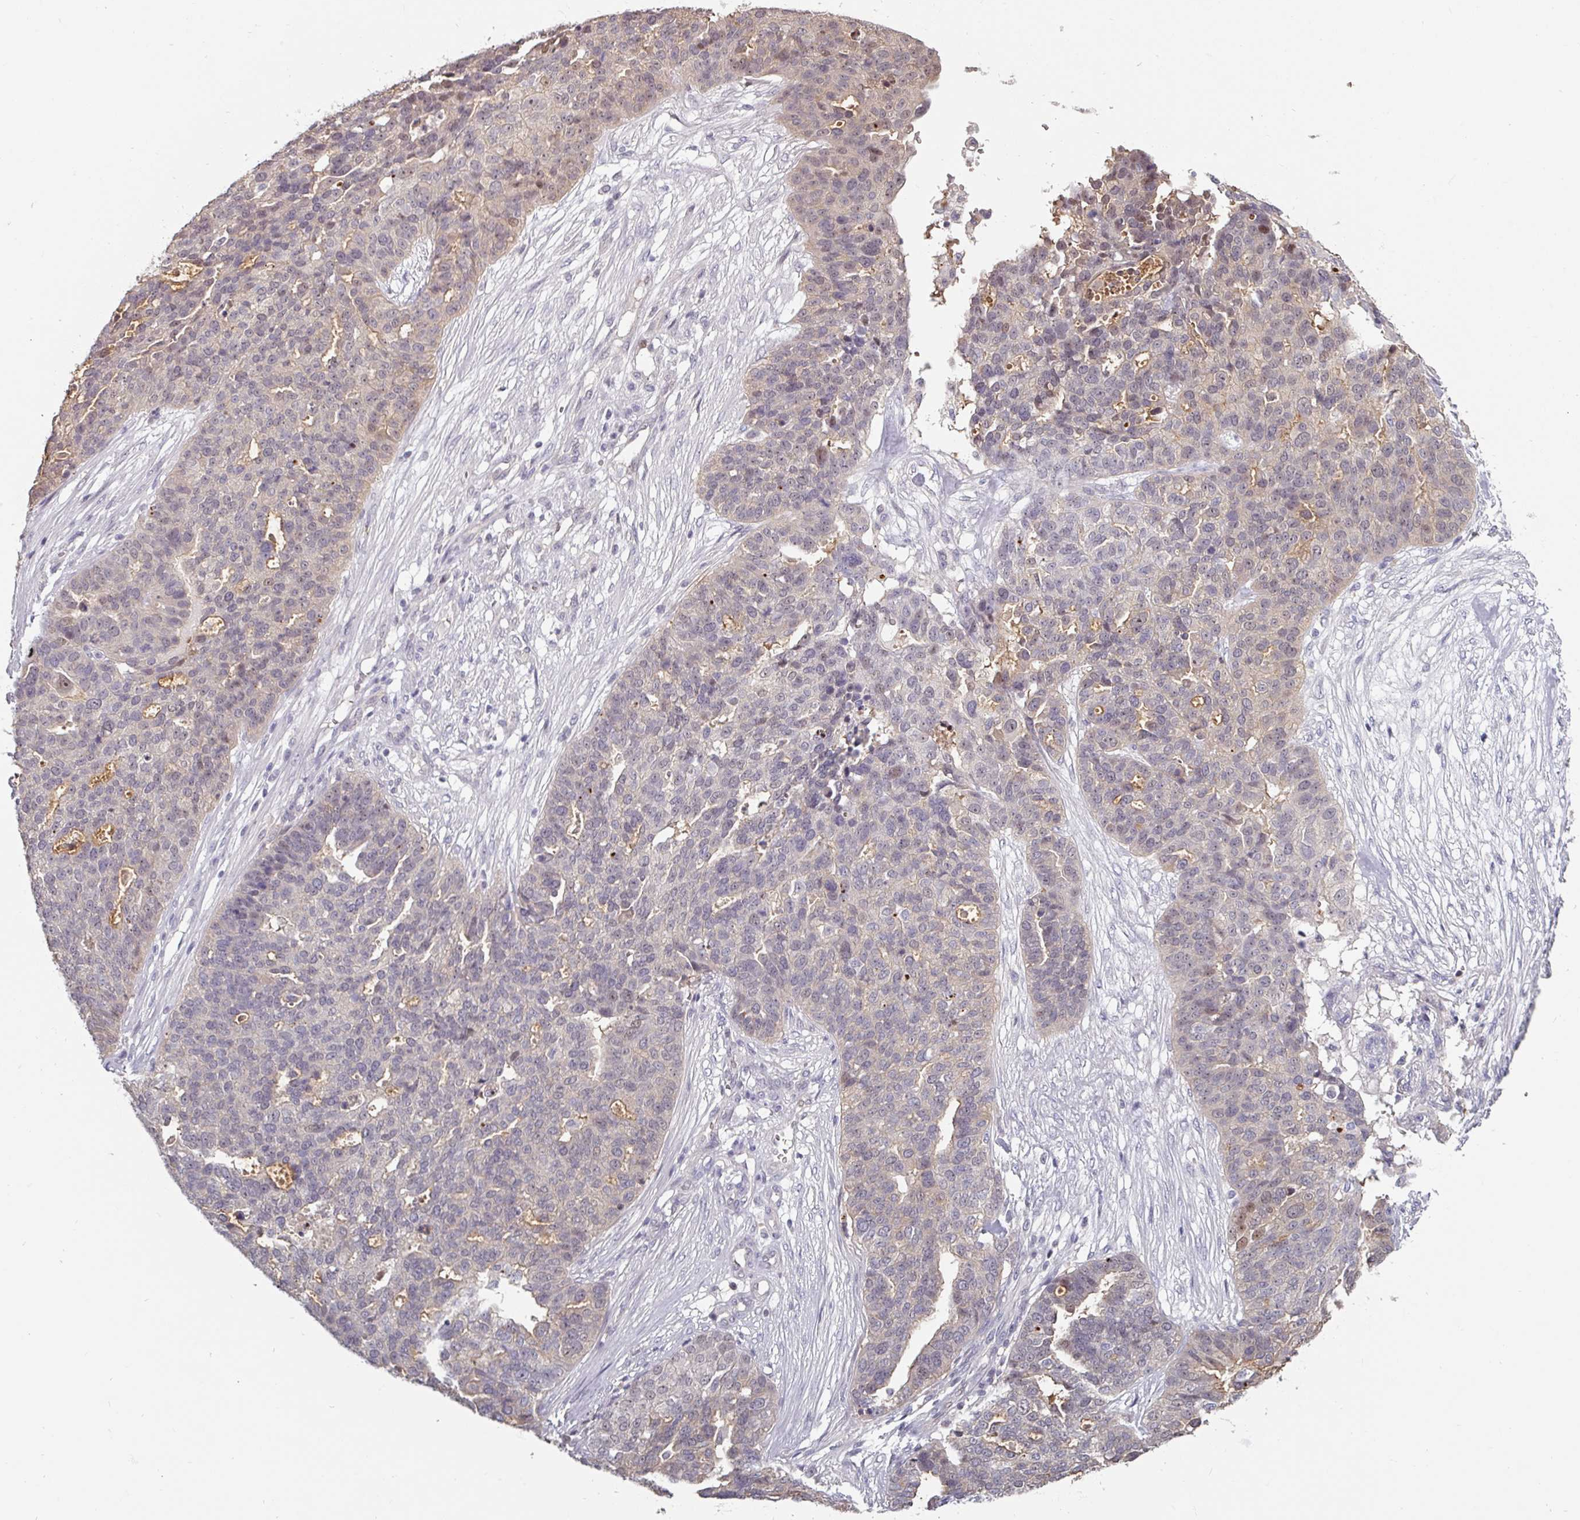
{"staining": {"intensity": "weak", "quantity": "25%-75%", "location": "nuclear"}, "tissue": "ovarian cancer", "cell_type": "Tumor cells", "image_type": "cancer", "snomed": [{"axis": "morphology", "description": "Cystadenocarcinoma, serous, NOS"}, {"axis": "topography", "description": "Ovary"}], "caption": "Protein staining of ovarian serous cystadenocarcinoma tissue shows weak nuclear positivity in about 25%-75% of tumor cells.", "gene": "ZBTB6", "patient": {"sex": "female", "age": 59}}